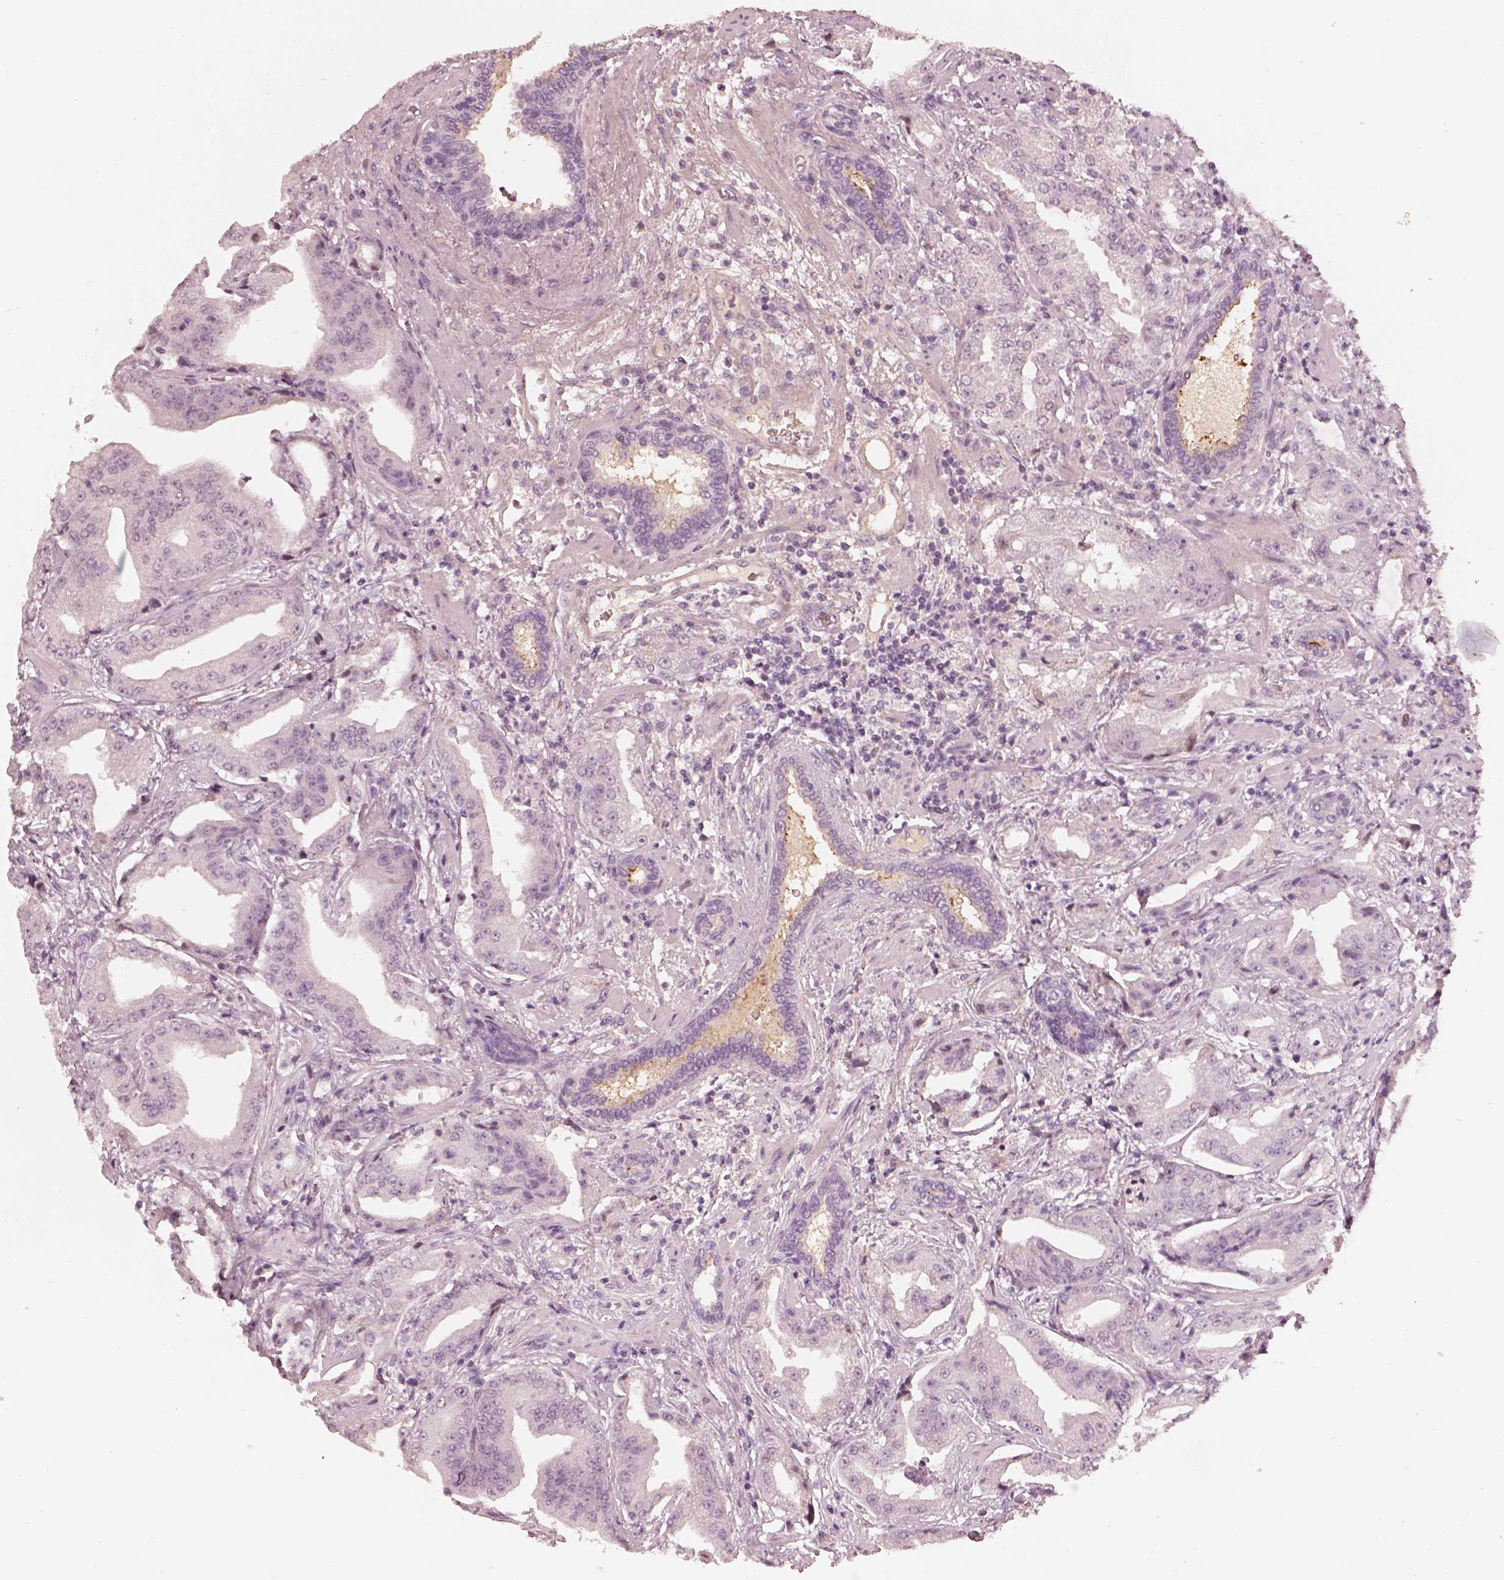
{"staining": {"intensity": "negative", "quantity": "none", "location": "none"}, "tissue": "prostate cancer", "cell_type": "Tumor cells", "image_type": "cancer", "snomed": [{"axis": "morphology", "description": "Adenocarcinoma, Low grade"}, {"axis": "topography", "description": "Prostate"}], "caption": "Immunohistochemical staining of human prostate adenocarcinoma (low-grade) exhibits no significant staining in tumor cells.", "gene": "KCNA2", "patient": {"sex": "male", "age": 62}}